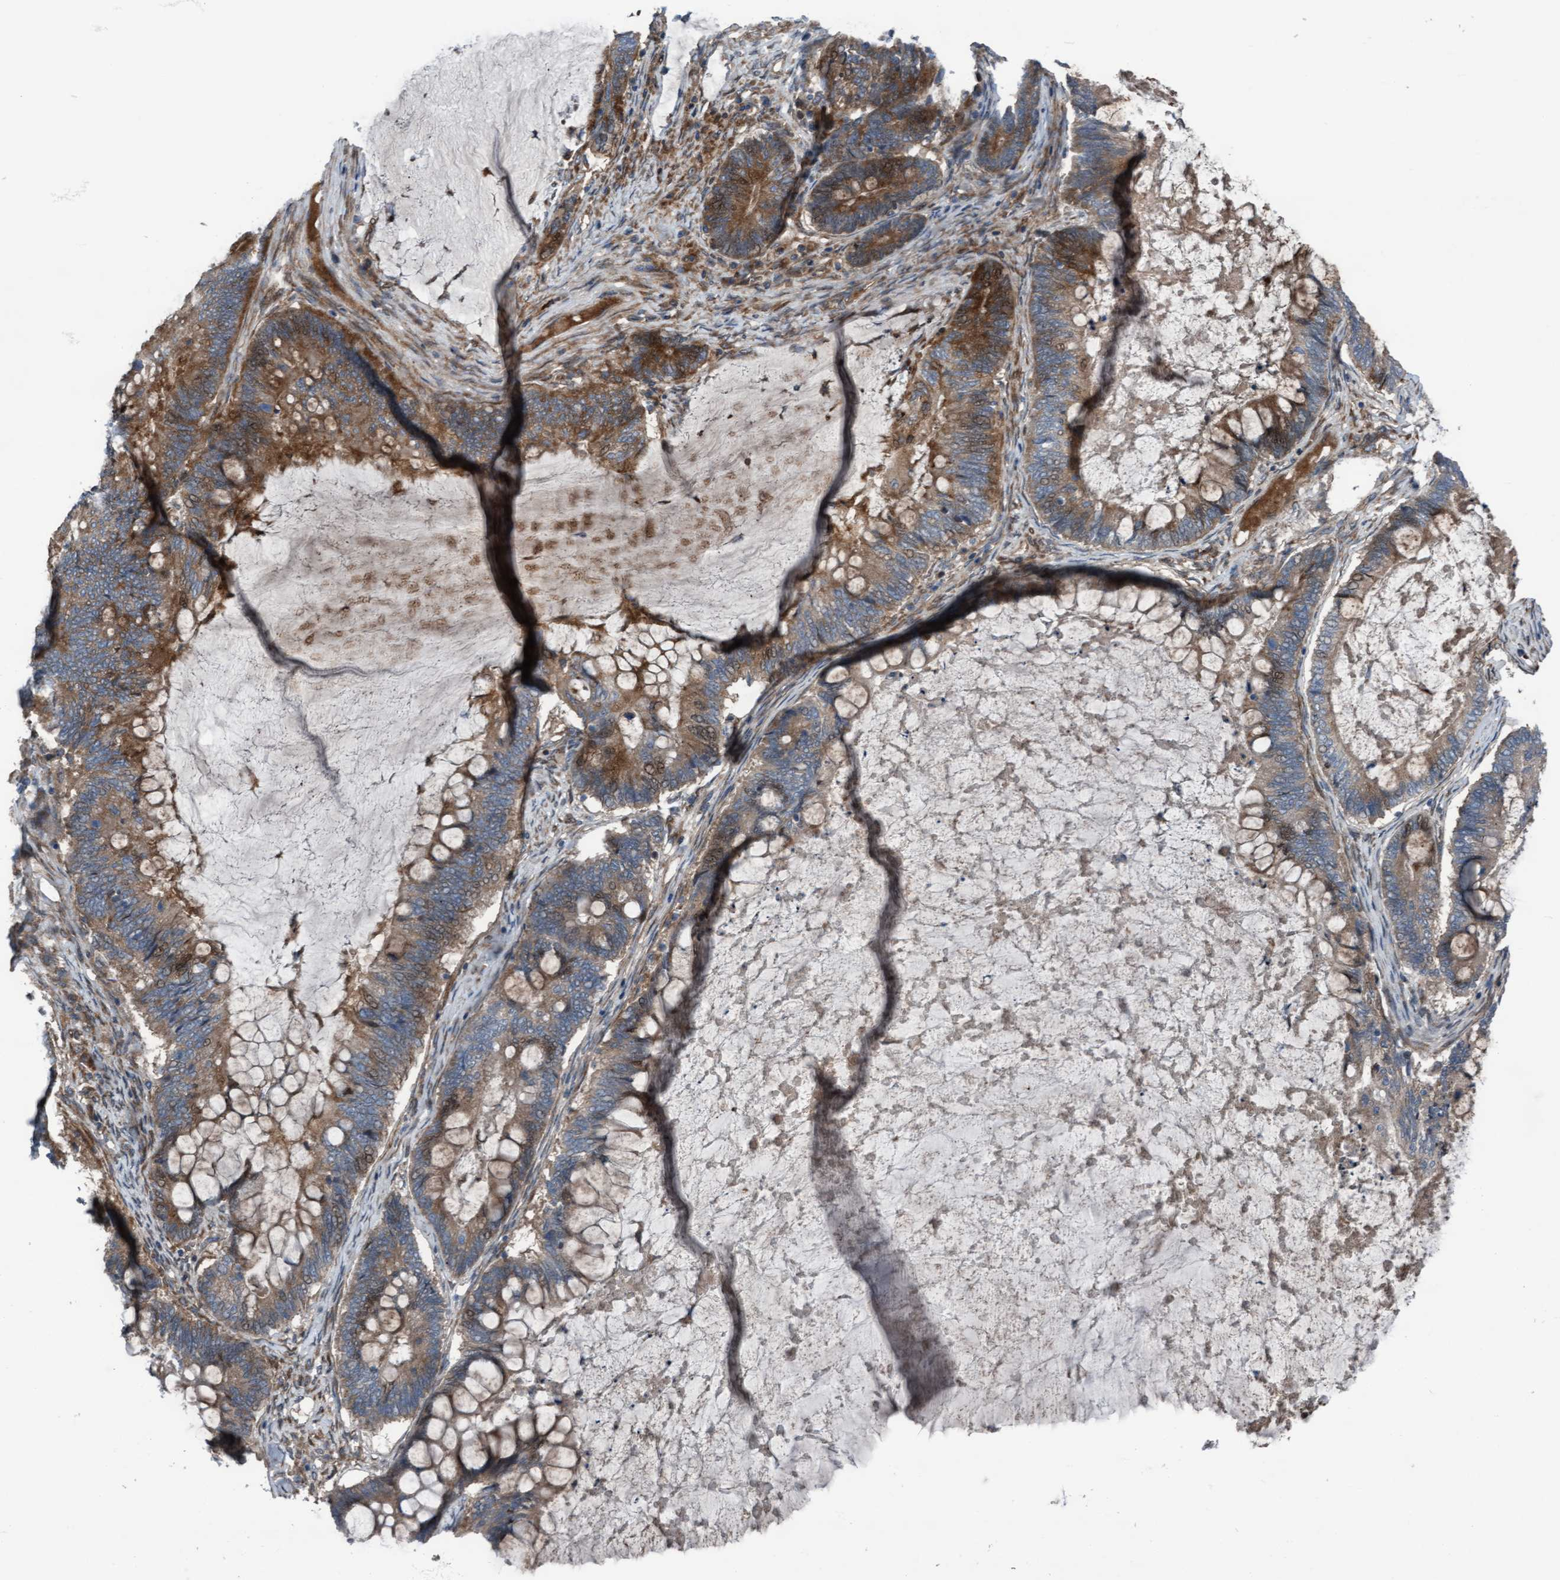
{"staining": {"intensity": "moderate", "quantity": ">75%", "location": "cytoplasmic/membranous"}, "tissue": "ovarian cancer", "cell_type": "Tumor cells", "image_type": "cancer", "snomed": [{"axis": "morphology", "description": "Cystadenocarcinoma, mucinous, NOS"}, {"axis": "topography", "description": "Ovary"}], "caption": "Moderate cytoplasmic/membranous positivity for a protein is seen in approximately >75% of tumor cells of mucinous cystadenocarcinoma (ovarian) using immunohistochemistry.", "gene": "KLHL26", "patient": {"sex": "female", "age": 61}}